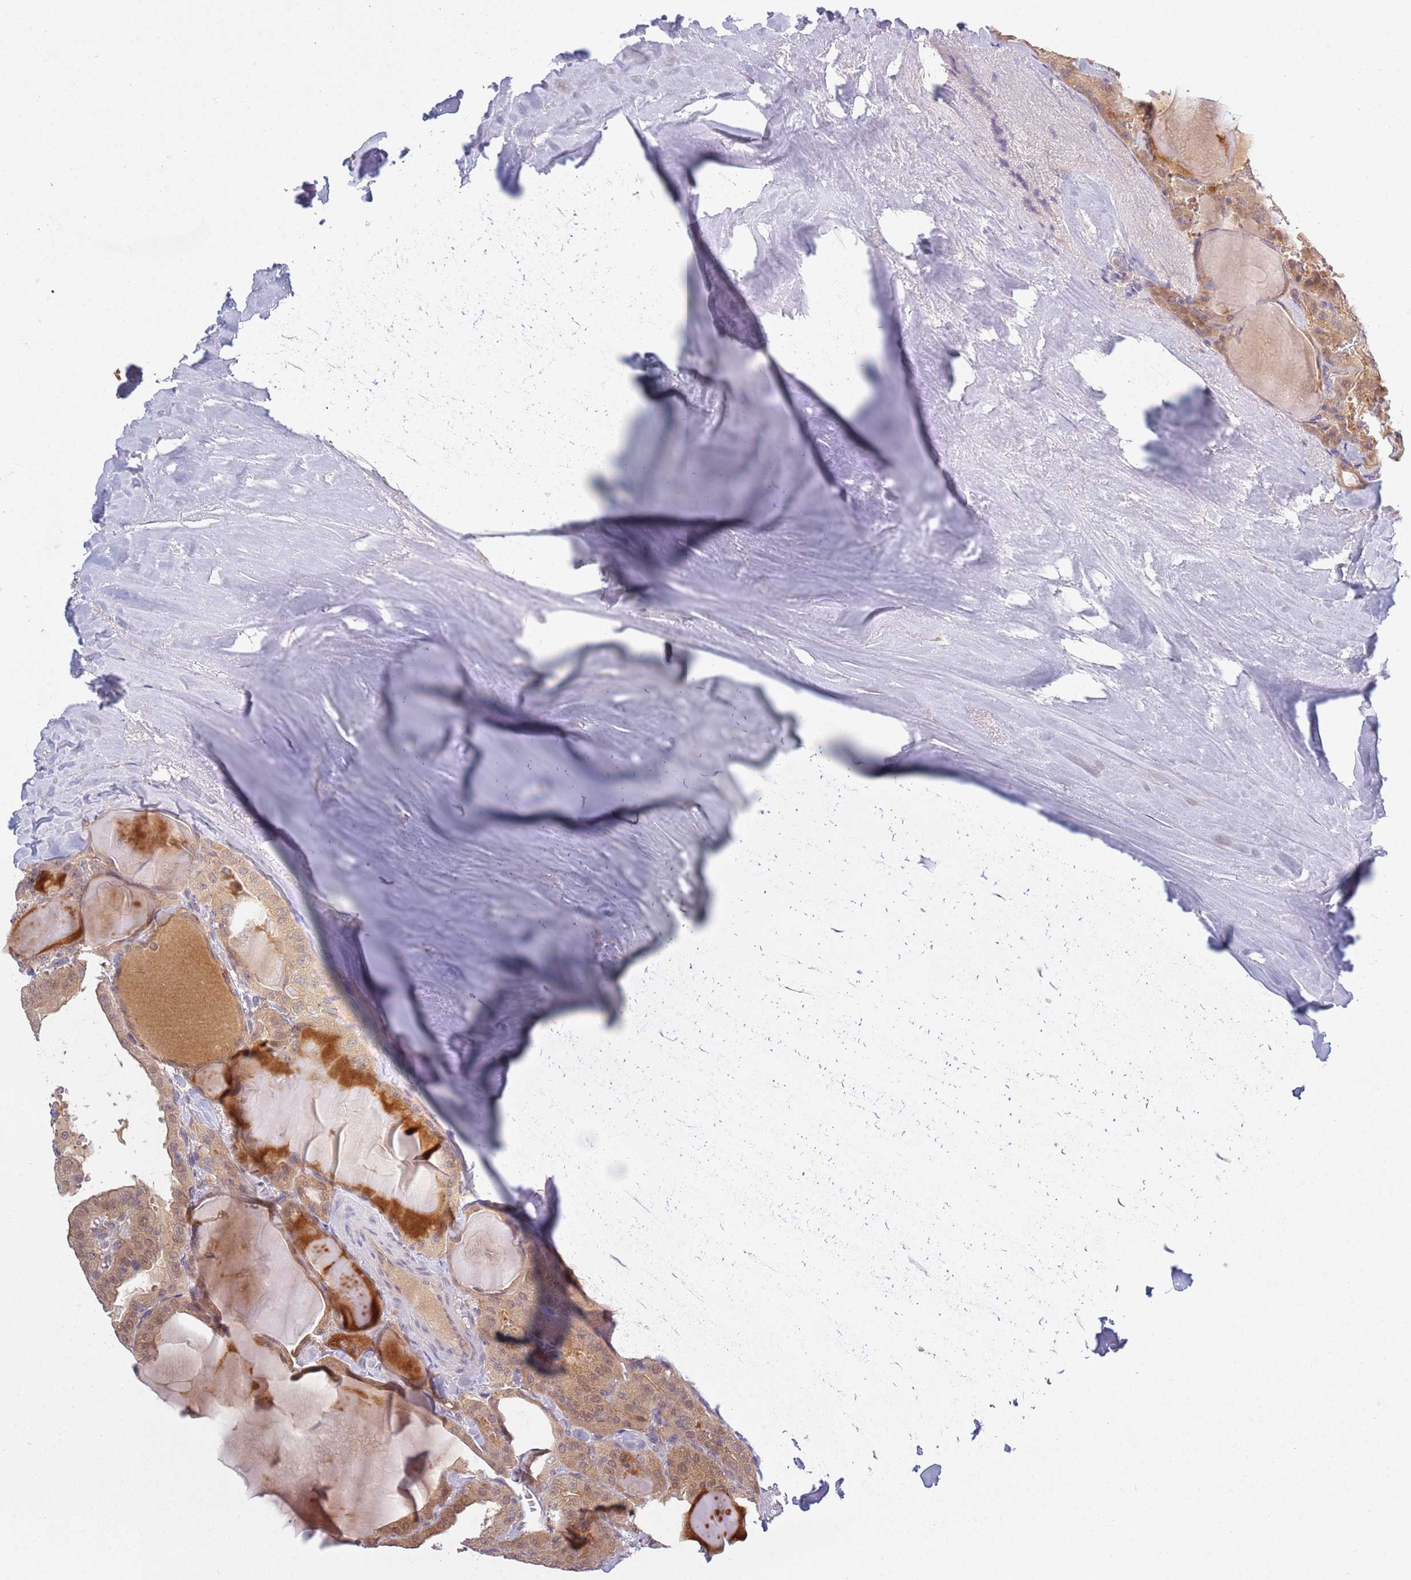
{"staining": {"intensity": "weak", "quantity": ">75%", "location": "cytoplasmic/membranous"}, "tissue": "thyroid cancer", "cell_type": "Tumor cells", "image_type": "cancer", "snomed": [{"axis": "morphology", "description": "Papillary adenocarcinoma, NOS"}, {"axis": "topography", "description": "Thyroid gland"}], "caption": "High-magnification brightfield microscopy of thyroid cancer (papillary adenocarcinoma) stained with DAB (brown) and counterstained with hematoxylin (blue). tumor cells exhibit weak cytoplasmic/membranous expression is appreciated in approximately>75% of cells.", "gene": "COQ5", "patient": {"sex": "male", "age": 52}}